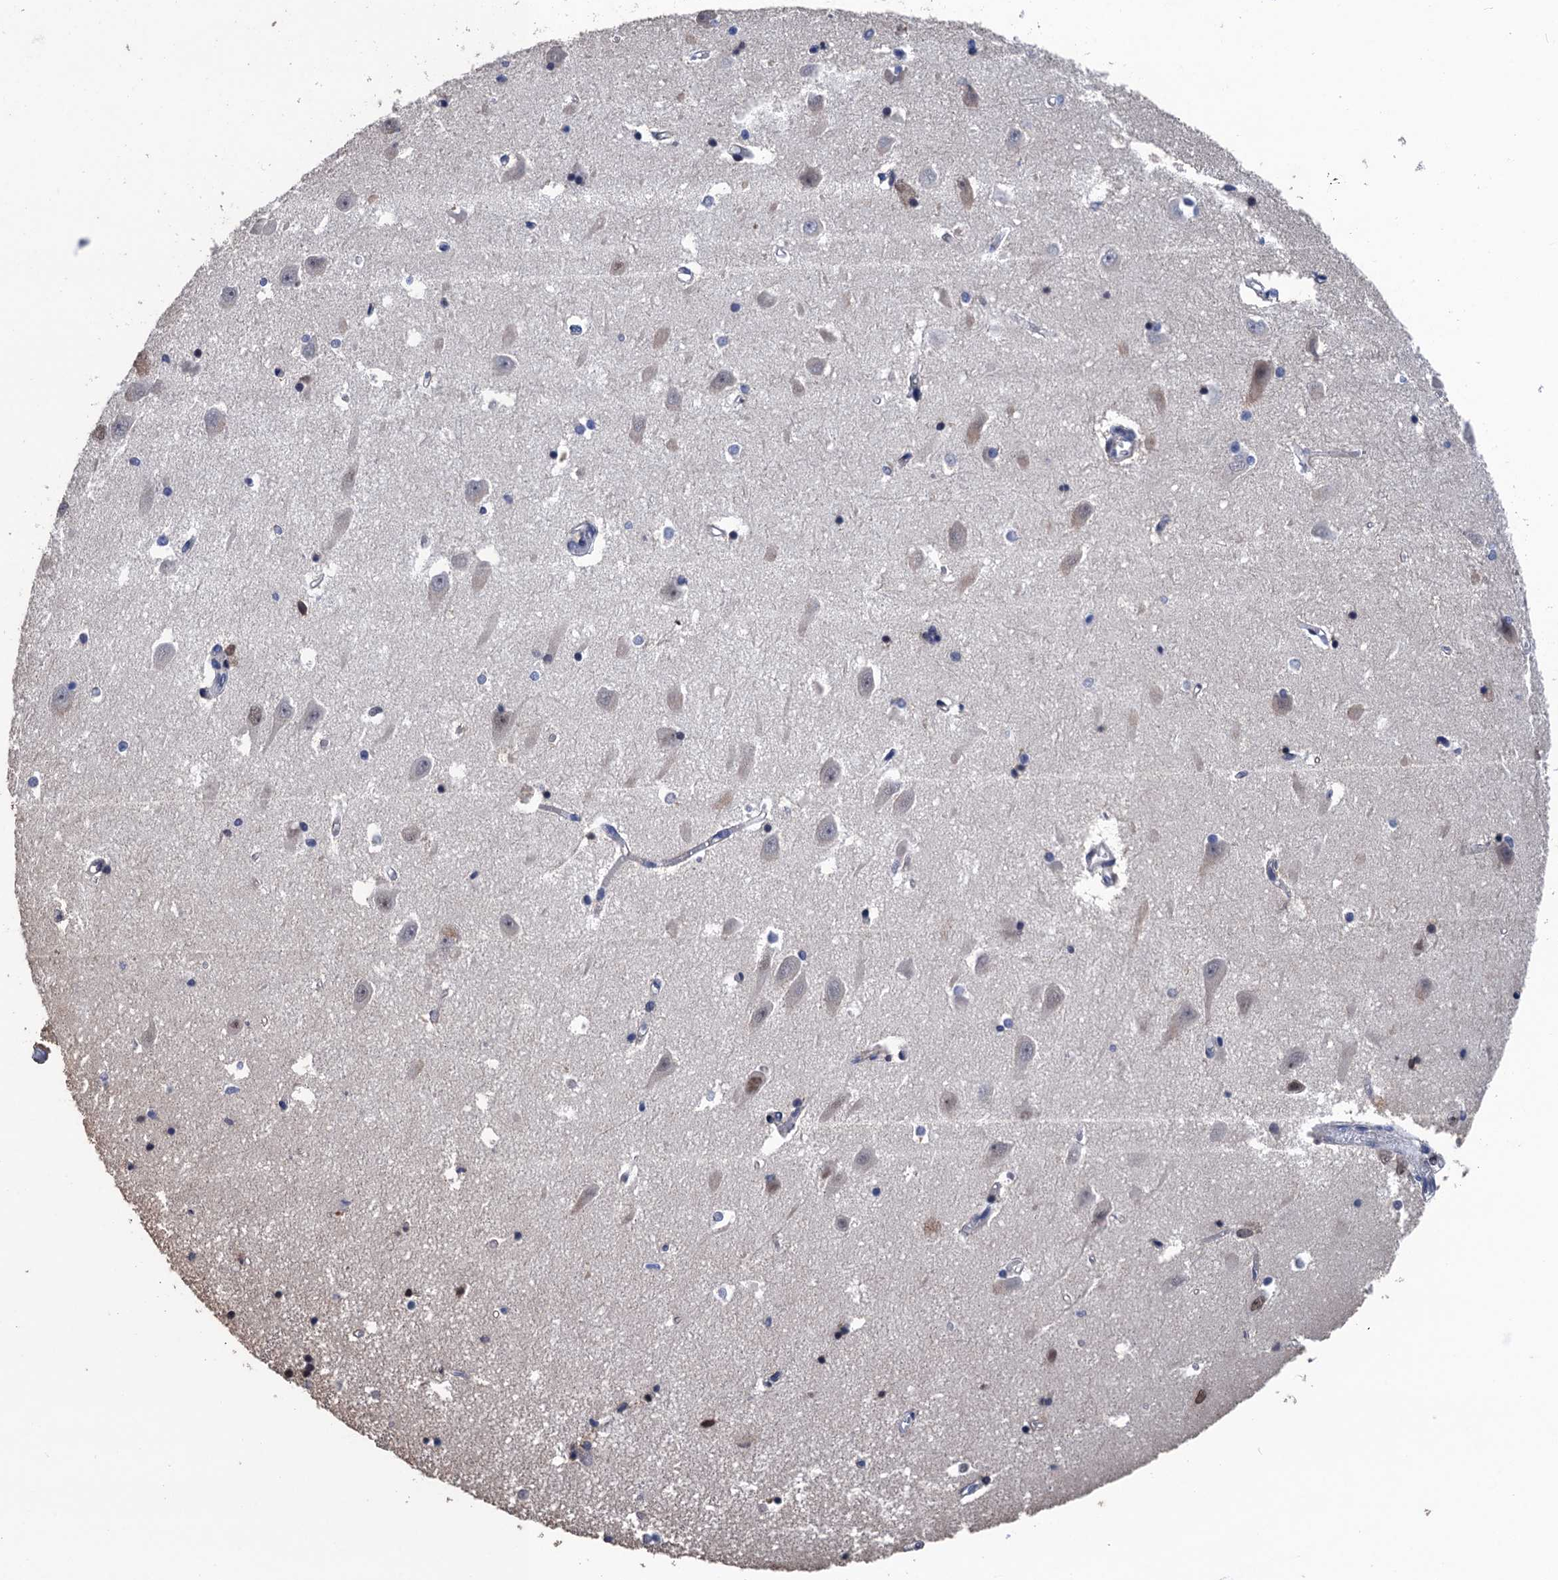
{"staining": {"intensity": "moderate", "quantity": "<25%", "location": "nuclear"}, "tissue": "hippocampus", "cell_type": "Glial cells", "image_type": "normal", "snomed": [{"axis": "morphology", "description": "Normal tissue, NOS"}, {"axis": "topography", "description": "Hippocampus"}], "caption": "A brown stain highlights moderate nuclear positivity of a protein in glial cells of benign hippocampus.", "gene": "ART5", "patient": {"sex": "male", "age": 70}}